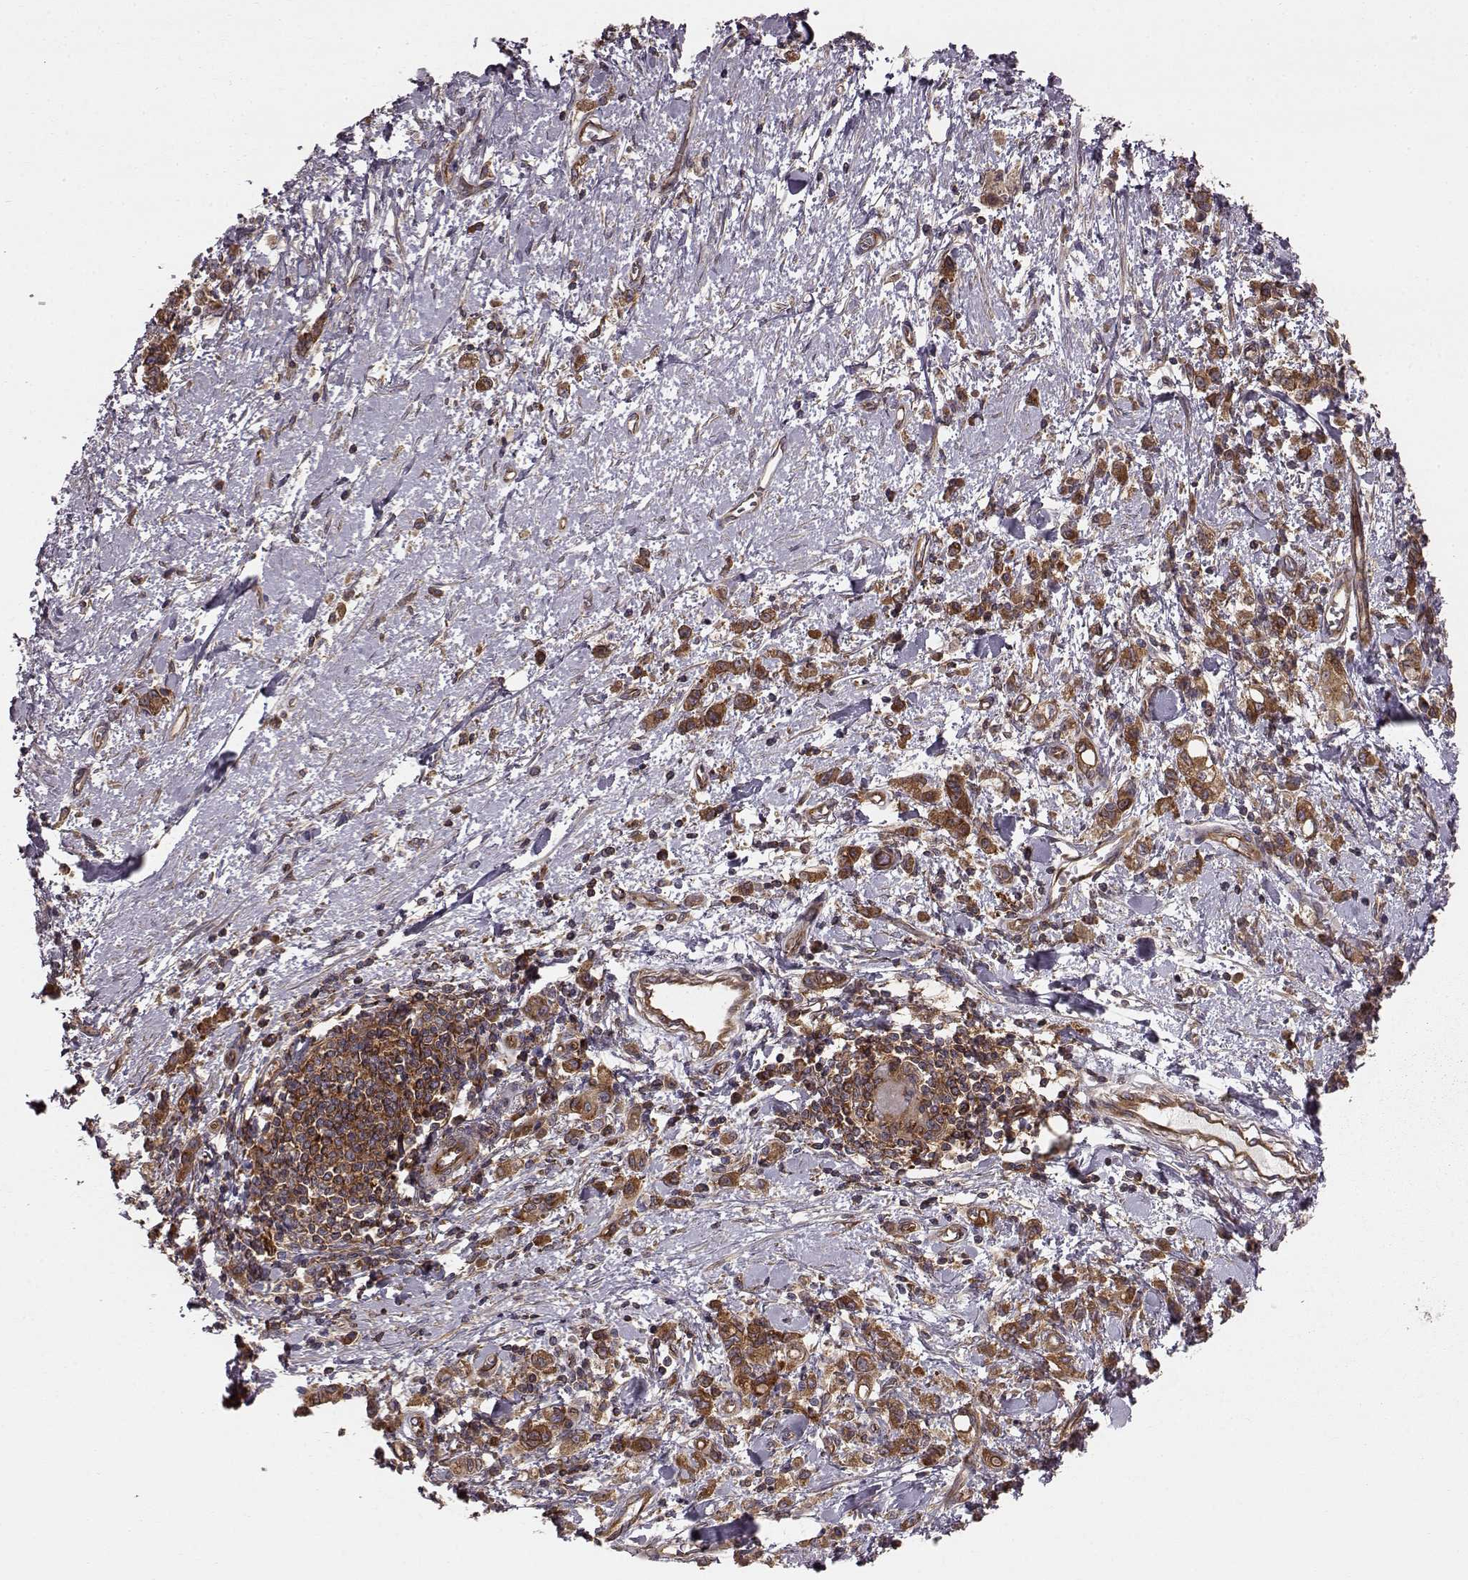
{"staining": {"intensity": "moderate", "quantity": "25%-75%", "location": "cytoplasmic/membranous"}, "tissue": "stomach cancer", "cell_type": "Tumor cells", "image_type": "cancer", "snomed": [{"axis": "morphology", "description": "Adenocarcinoma, NOS"}, {"axis": "topography", "description": "Stomach"}], "caption": "An image of human stomach cancer (adenocarcinoma) stained for a protein demonstrates moderate cytoplasmic/membranous brown staining in tumor cells. (DAB IHC, brown staining for protein, blue staining for nuclei).", "gene": "RABGAP1", "patient": {"sex": "male", "age": 77}}